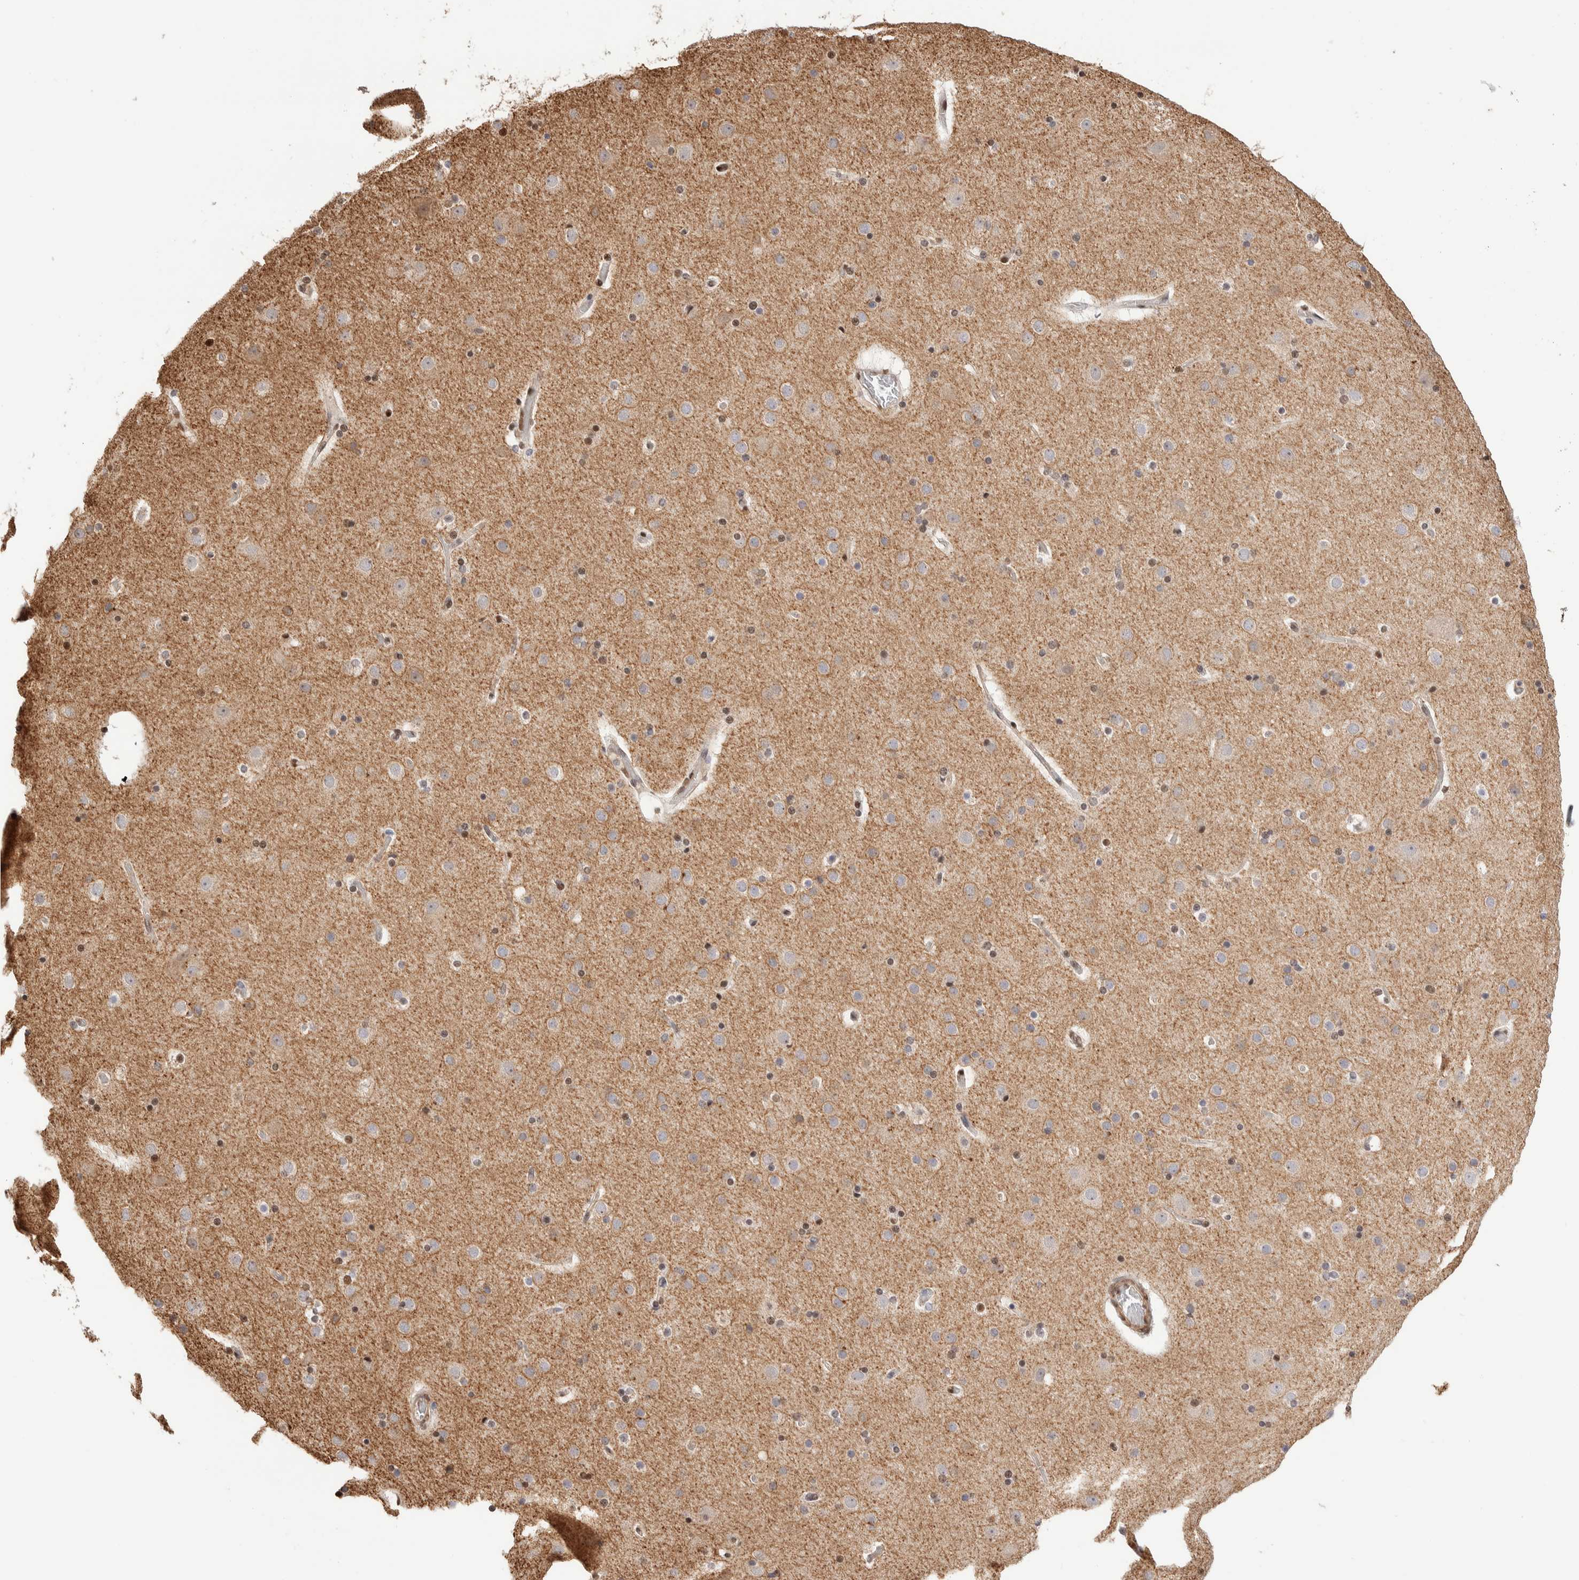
{"staining": {"intensity": "weak", "quantity": ">75%", "location": "nuclear"}, "tissue": "cerebral cortex", "cell_type": "Endothelial cells", "image_type": "normal", "snomed": [{"axis": "morphology", "description": "Normal tissue, NOS"}, {"axis": "topography", "description": "Cerebral cortex"}], "caption": "Immunohistochemical staining of normal human cerebral cortex exhibits low levels of weak nuclear staining in about >75% of endothelial cells.", "gene": "NSMAF", "patient": {"sex": "male", "age": 57}}